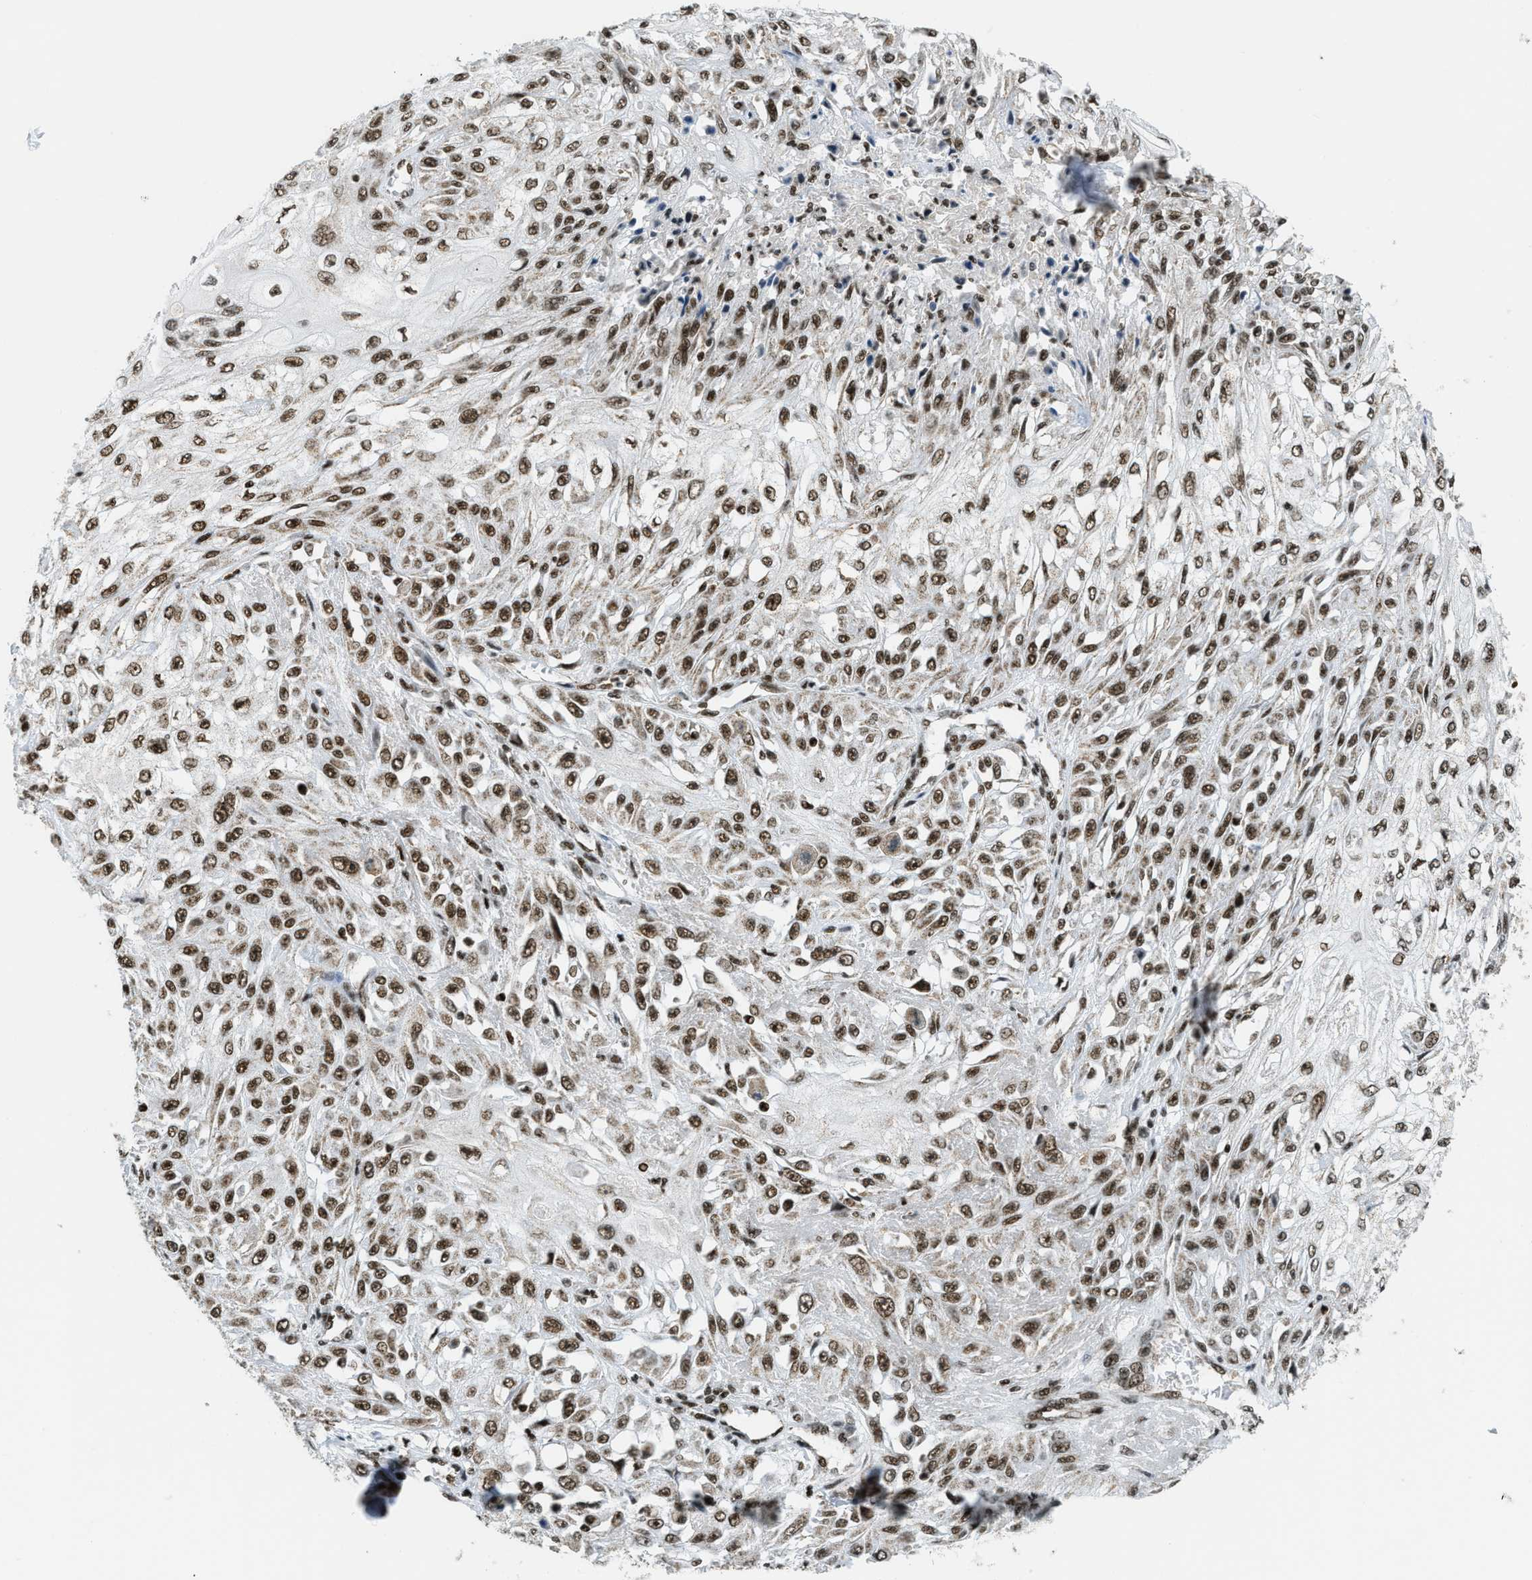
{"staining": {"intensity": "strong", "quantity": ">75%", "location": "nuclear"}, "tissue": "skin cancer", "cell_type": "Tumor cells", "image_type": "cancer", "snomed": [{"axis": "morphology", "description": "Squamous cell carcinoma, NOS"}, {"axis": "morphology", "description": "Squamous cell carcinoma, metastatic, NOS"}, {"axis": "topography", "description": "Skin"}, {"axis": "topography", "description": "Lymph node"}], "caption": "The immunohistochemical stain shows strong nuclear staining in tumor cells of skin cancer (metastatic squamous cell carcinoma) tissue.", "gene": "GABPB1", "patient": {"sex": "male", "age": 75}}